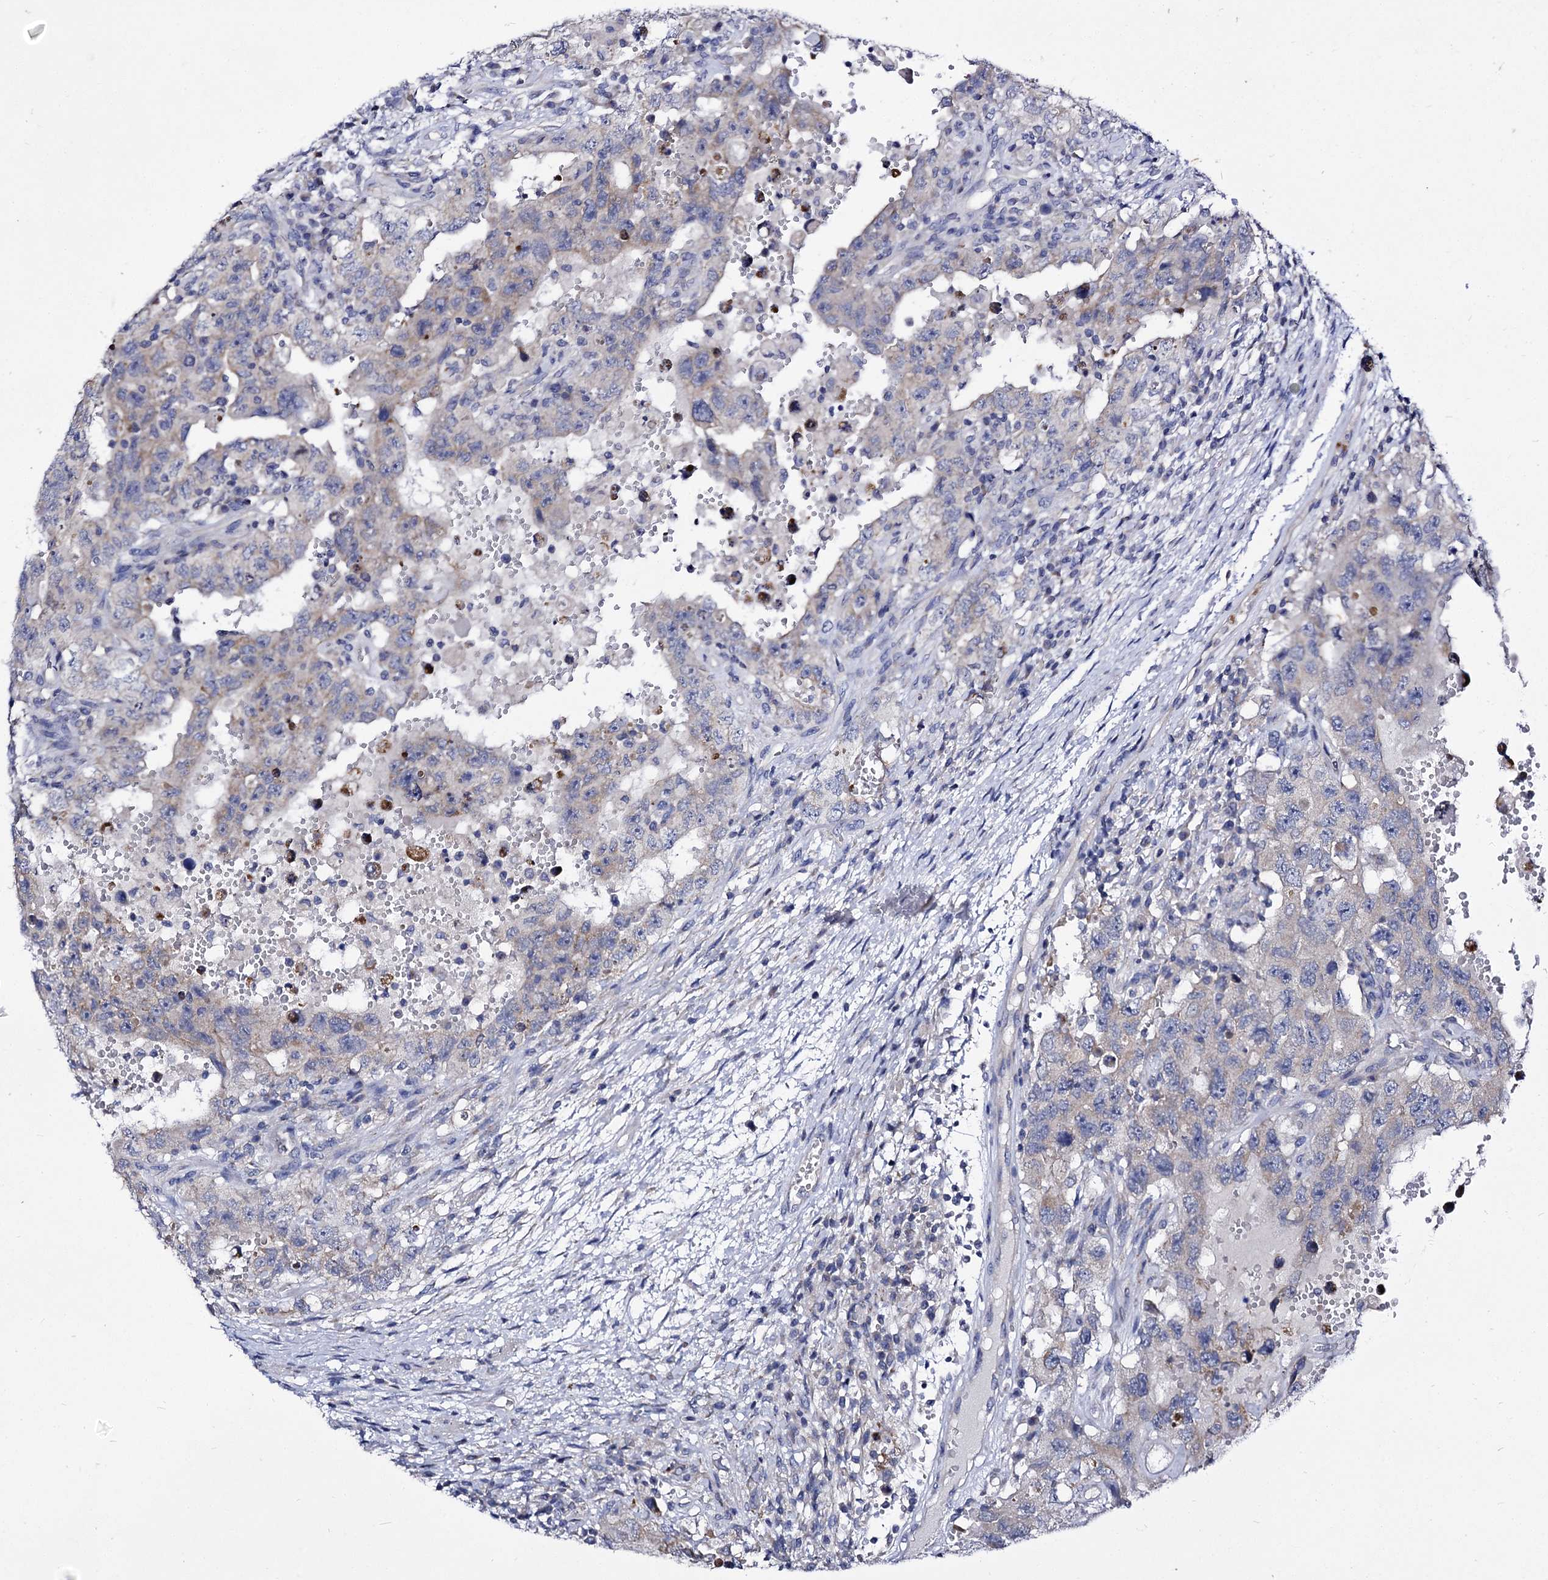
{"staining": {"intensity": "weak", "quantity": "<25%", "location": "cytoplasmic/membranous"}, "tissue": "testis cancer", "cell_type": "Tumor cells", "image_type": "cancer", "snomed": [{"axis": "morphology", "description": "Carcinoma, Embryonal, NOS"}, {"axis": "topography", "description": "Testis"}], "caption": "This is an immunohistochemistry (IHC) micrograph of testis embryonal carcinoma. There is no staining in tumor cells.", "gene": "PANX2", "patient": {"sex": "male", "age": 26}}